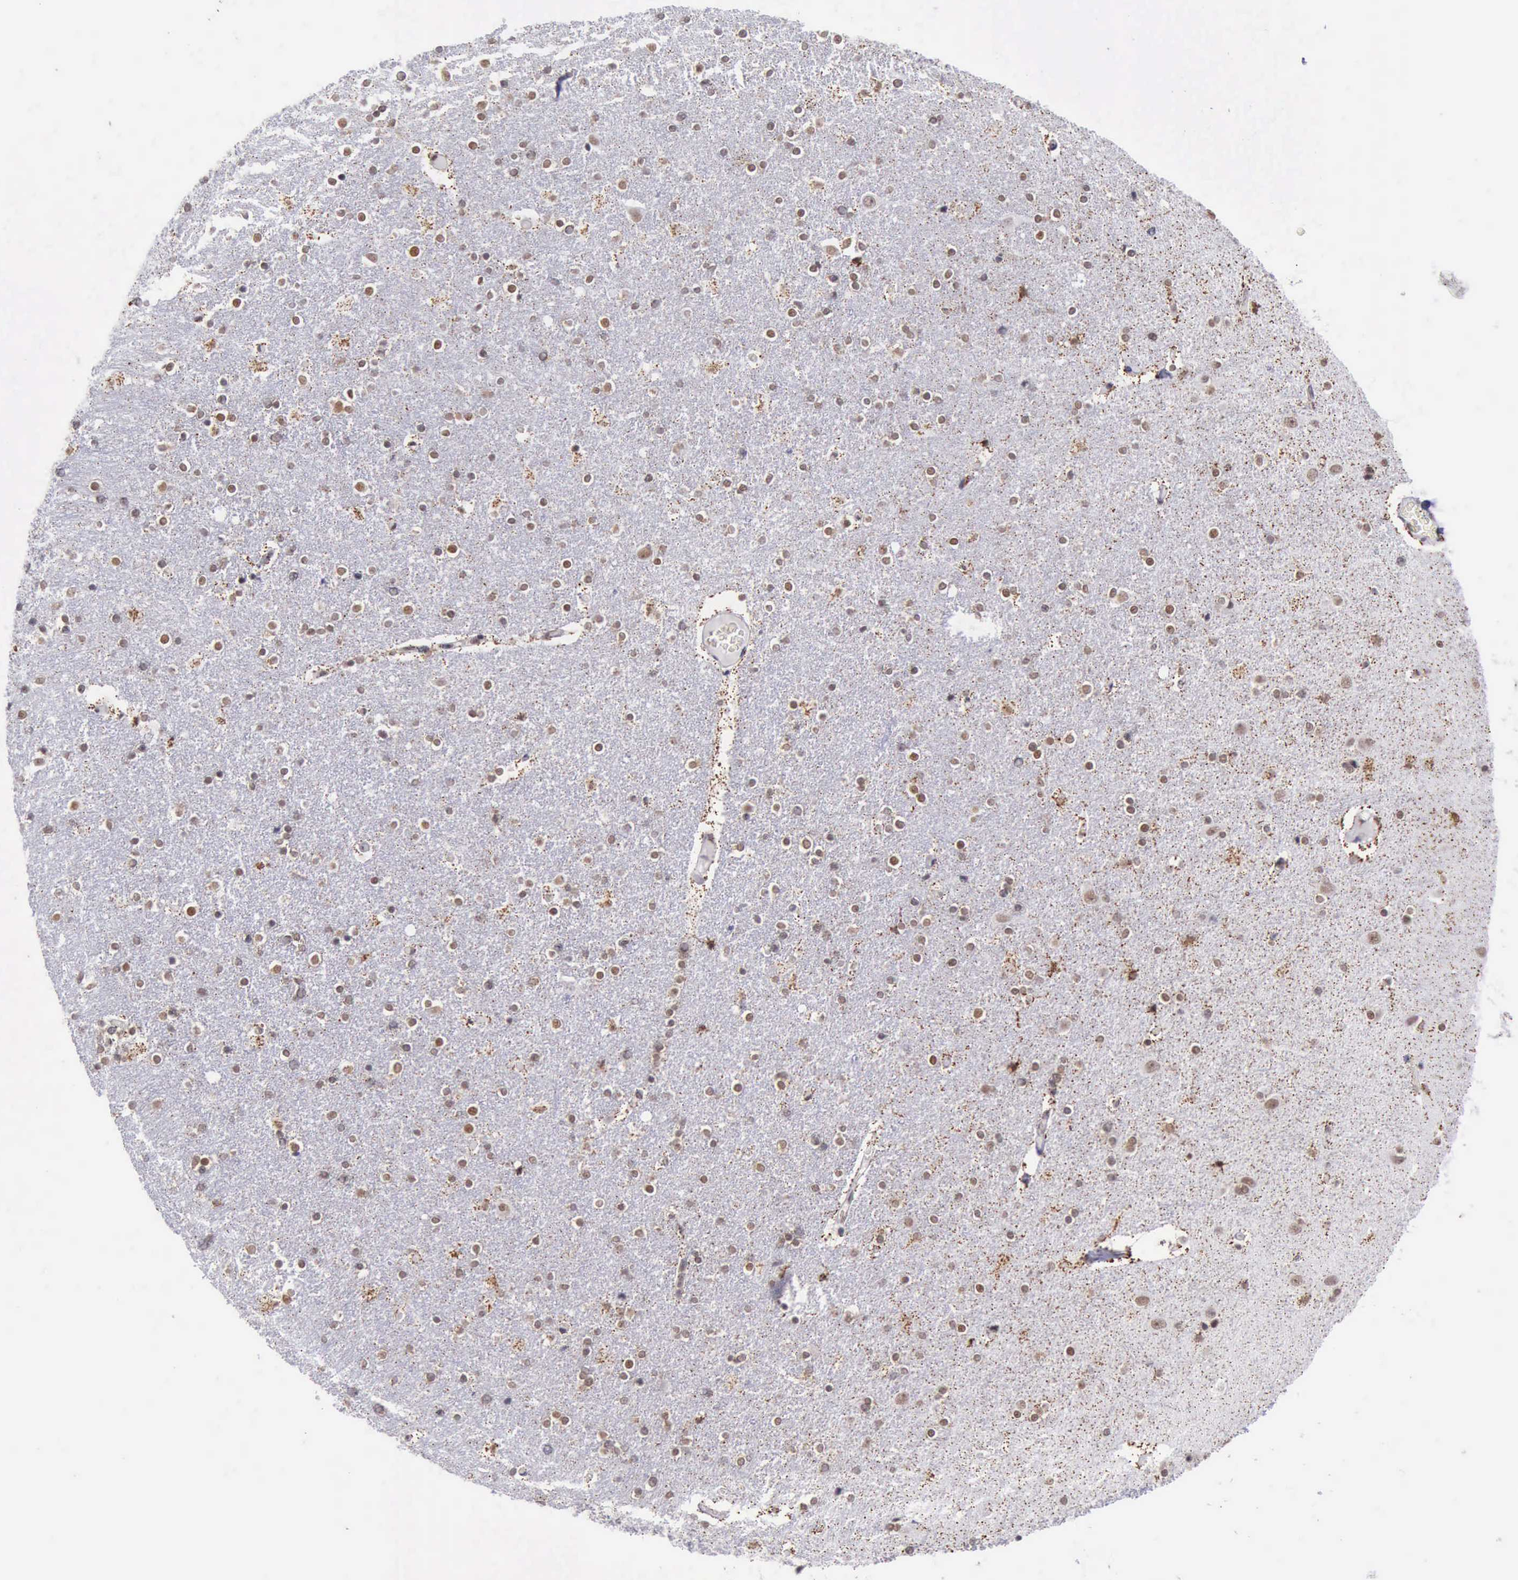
{"staining": {"intensity": "weak", "quantity": "<25%", "location": "nuclear"}, "tissue": "caudate", "cell_type": "Glial cells", "image_type": "normal", "snomed": [{"axis": "morphology", "description": "Normal tissue, NOS"}, {"axis": "topography", "description": "Lateral ventricle wall"}], "caption": "High magnification brightfield microscopy of normal caudate stained with DAB (3,3'-diaminobenzidine) (brown) and counterstained with hematoxylin (blue): glial cells show no significant staining. (DAB IHC visualized using brightfield microscopy, high magnification).", "gene": "ERCC4", "patient": {"sex": "female", "age": 54}}